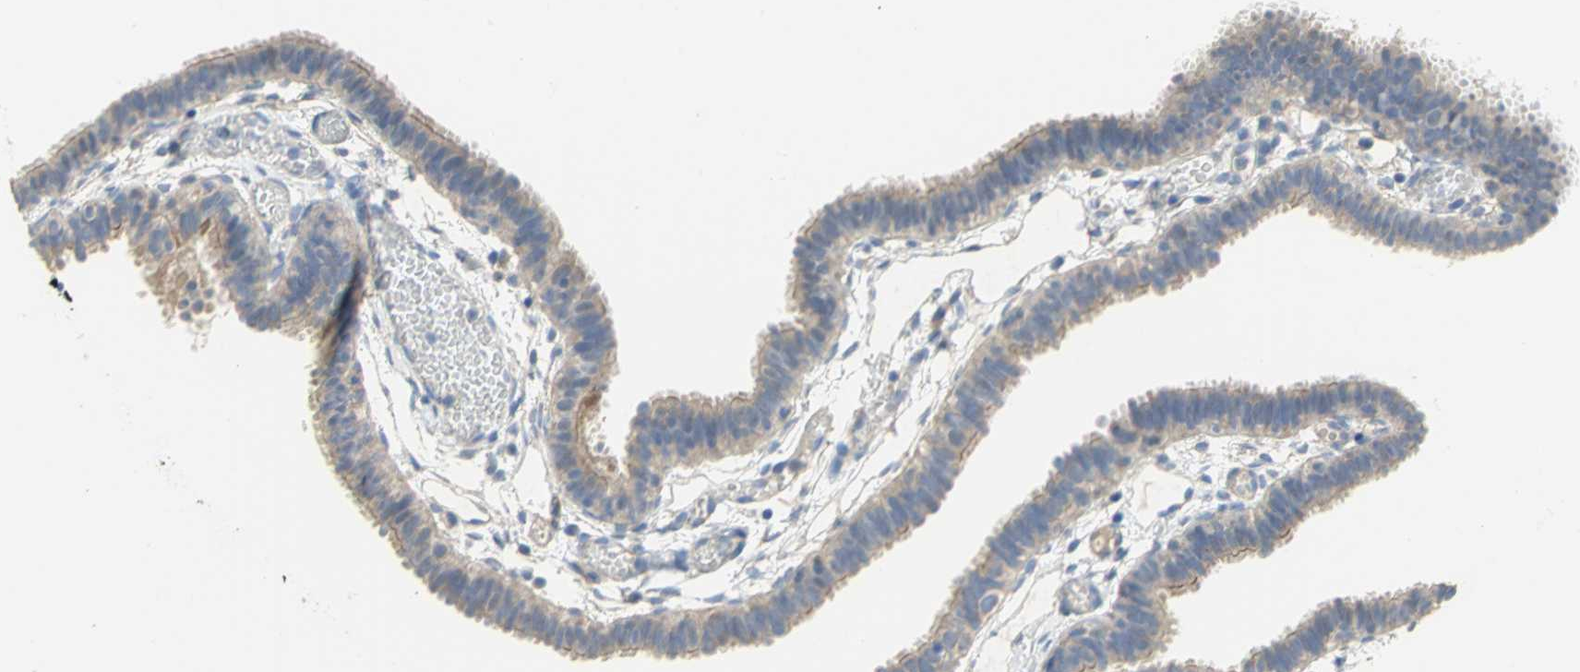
{"staining": {"intensity": "weak", "quantity": ">75%", "location": "cytoplasmic/membranous"}, "tissue": "fallopian tube", "cell_type": "Glandular cells", "image_type": "normal", "snomed": [{"axis": "morphology", "description": "Normal tissue, NOS"}, {"axis": "topography", "description": "Fallopian tube"}], "caption": "This photomicrograph exhibits immunohistochemistry (IHC) staining of normal human fallopian tube, with low weak cytoplasmic/membranous expression in about >75% of glandular cells.", "gene": "HTR1F", "patient": {"sex": "female", "age": 29}}